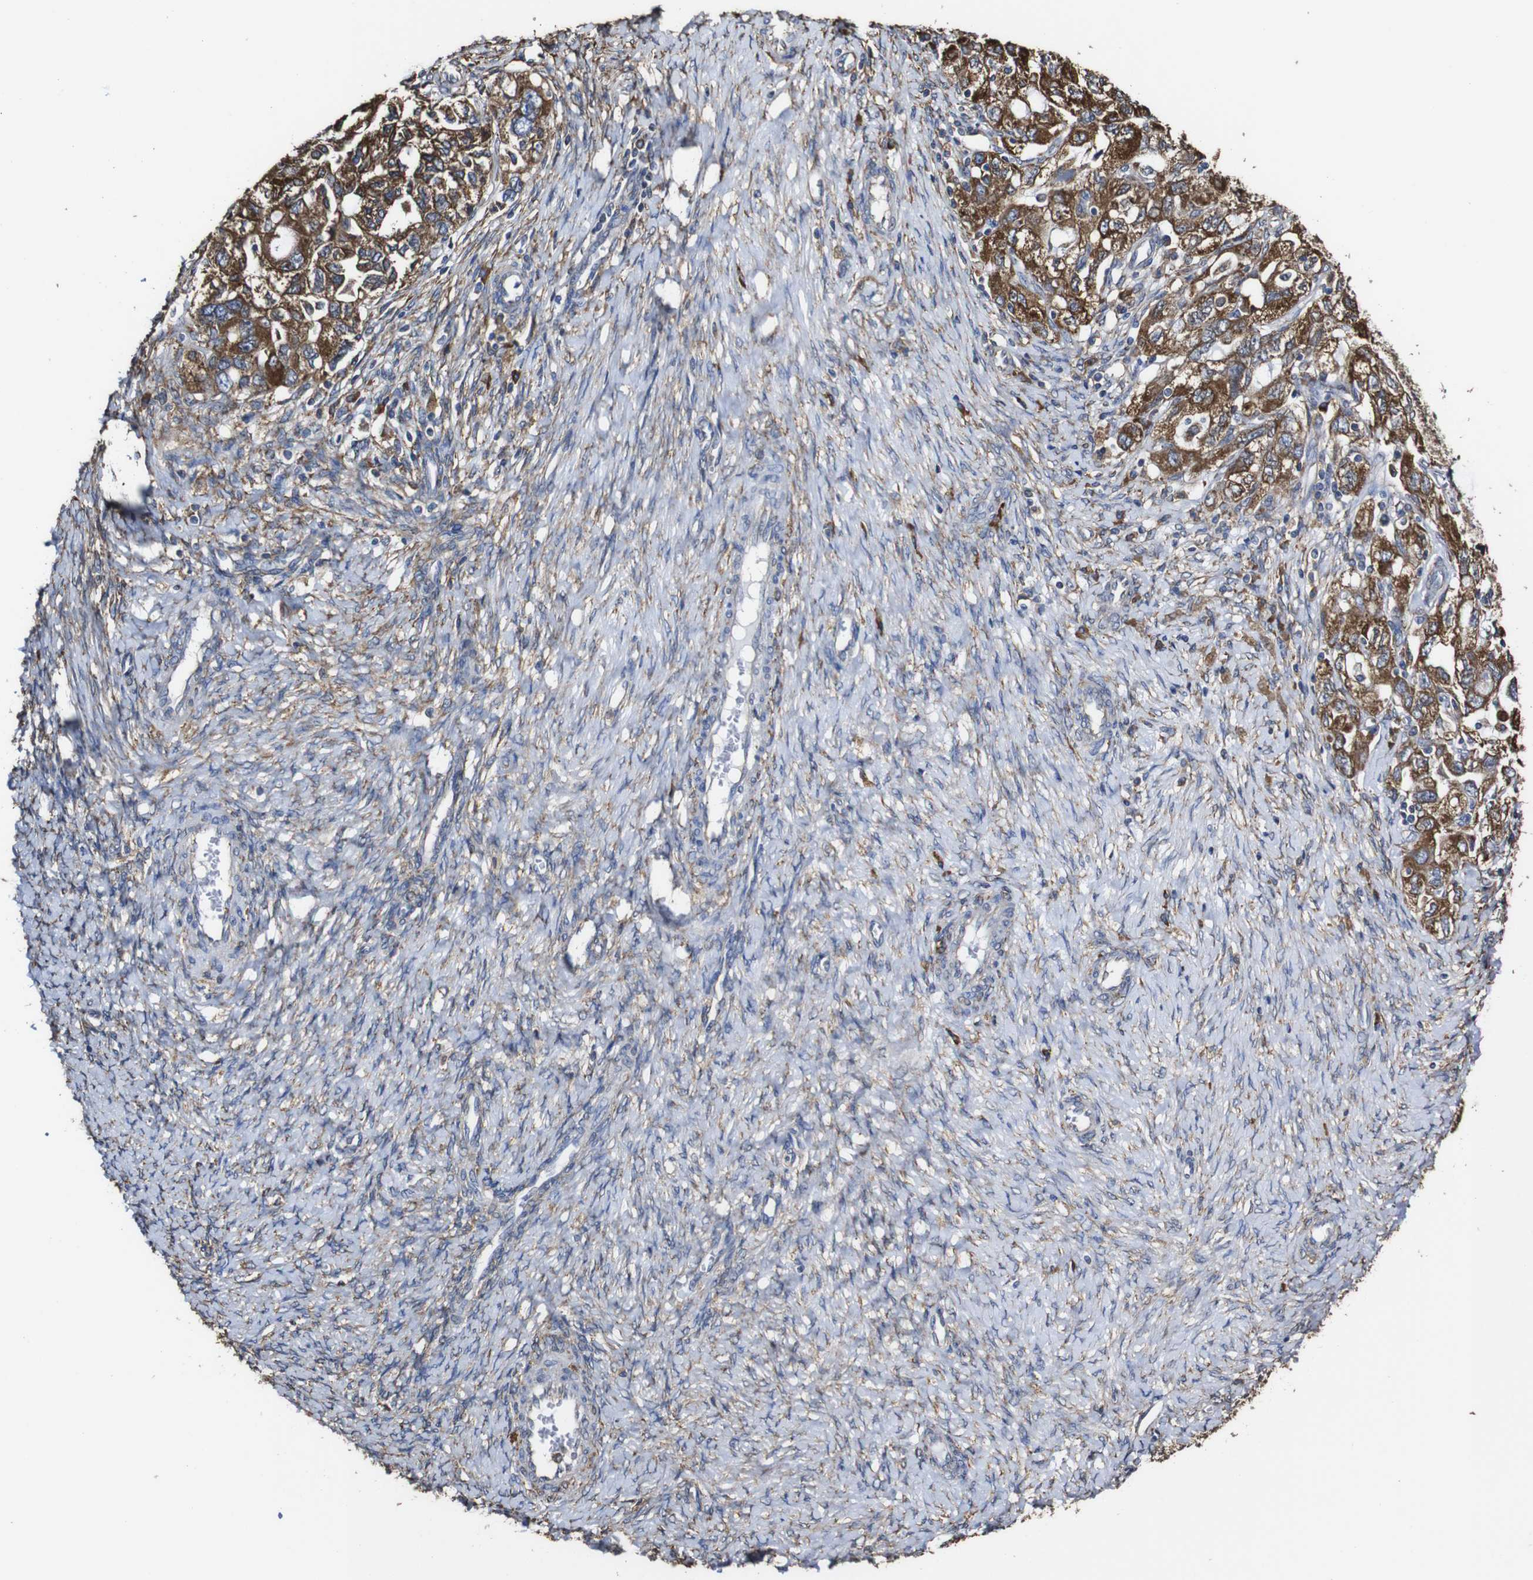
{"staining": {"intensity": "strong", "quantity": ">75%", "location": "cytoplasmic/membranous"}, "tissue": "ovarian cancer", "cell_type": "Tumor cells", "image_type": "cancer", "snomed": [{"axis": "morphology", "description": "Carcinoma, NOS"}, {"axis": "morphology", "description": "Cystadenocarcinoma, serous, NOS"}, {"axis": "topography", "description": "Ovary"}], "caption": "Human carcinoma (ovarian) stained for a protein (brown) exhibits strong cytoplasmic/membranous positive staining in about >75% of tumor cells.", "gene": "PPIB", "patient": {"sex": "female", "age": 69}}